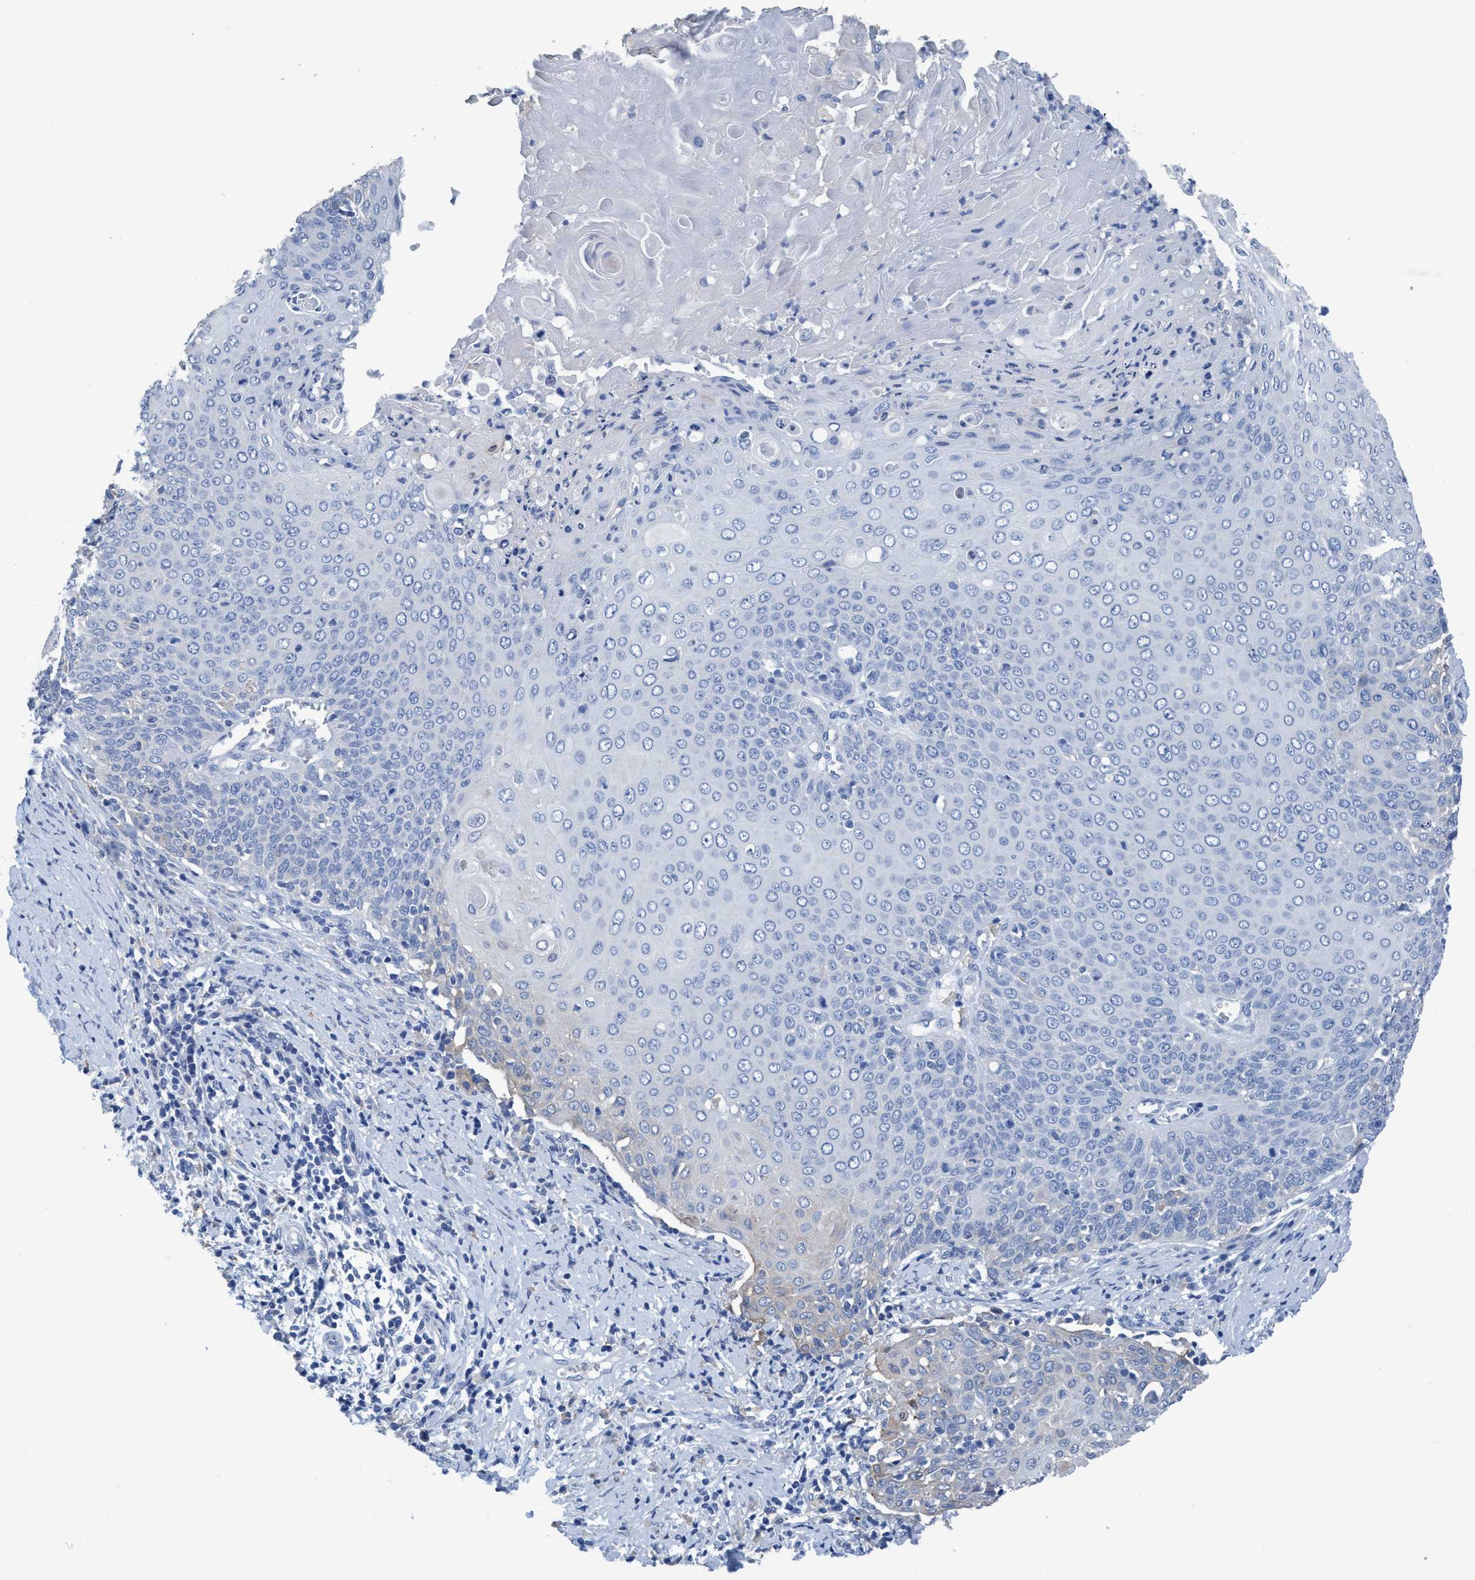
{"staining": {"intensity": "negative", "quantity": "none", "location": "none"}, "tissue": "cervical cancer", "cell_type": "Tumor cells", "image_type": "cancer", "snomed": [{"axis": "morphology", "description": "Squamous cell carcinoma, NOS"}, {"axis": "topography", "description": "Cervix"}], "caption": "Micrograph shows no protein staining in tumor cells of cervical squamous cell carcinoma tissue. (IHC, brightfield microscopy, high magnification).", "gene": "DNAI1", "patient": {"sex": "female", "age": 39}}